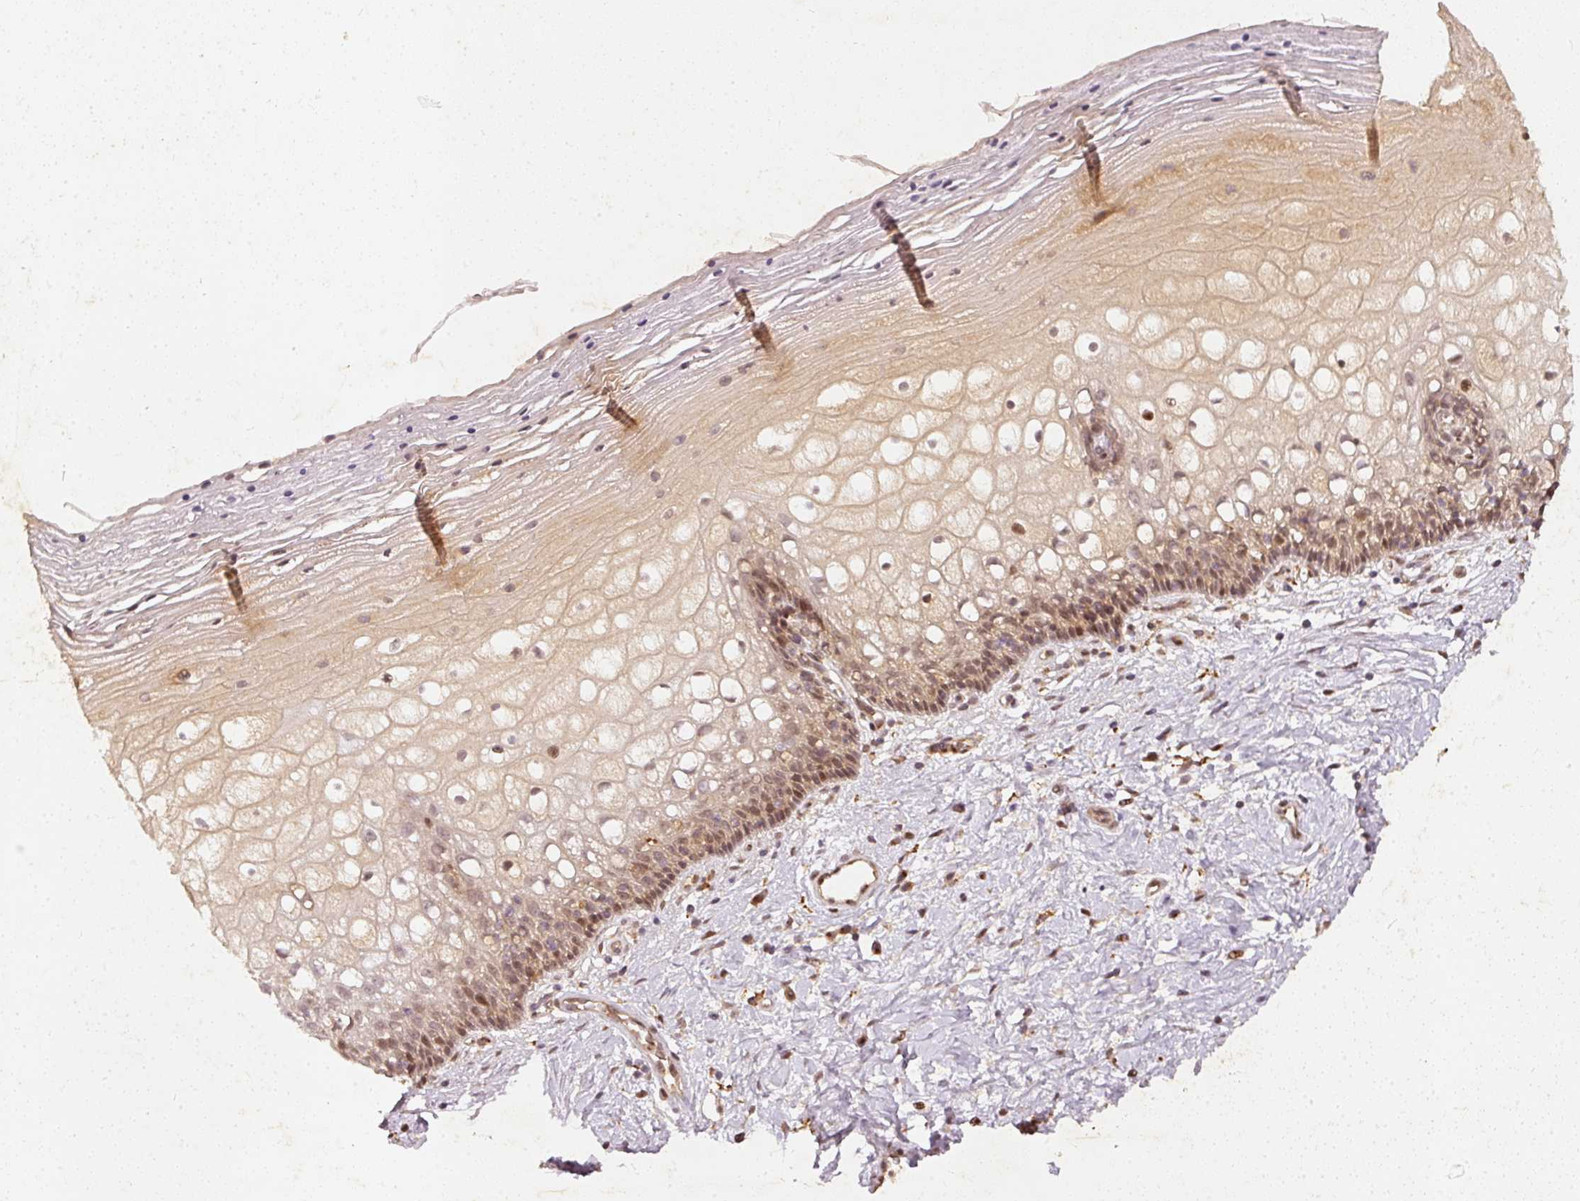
{"staining": {"intensity": "moderate", "quantity": ">75%", "location": "cytoplasmic/membranous"}, "tissue": "cervix", "cell_type": "Glandular cells", "image_type": "normal", "snomed": [{"axis": "morphology", "description": "Normal tissue, NOS"}, {"axis": "topography", "description": "Cervix"}], "caption": "Cervix stained with a brown dye shows moderate cytoplasmic/membranous positive positivity in about >75% of glandular cells.", "gene": "ZNF580", "patient": {"sex": "female", "age": 36}}